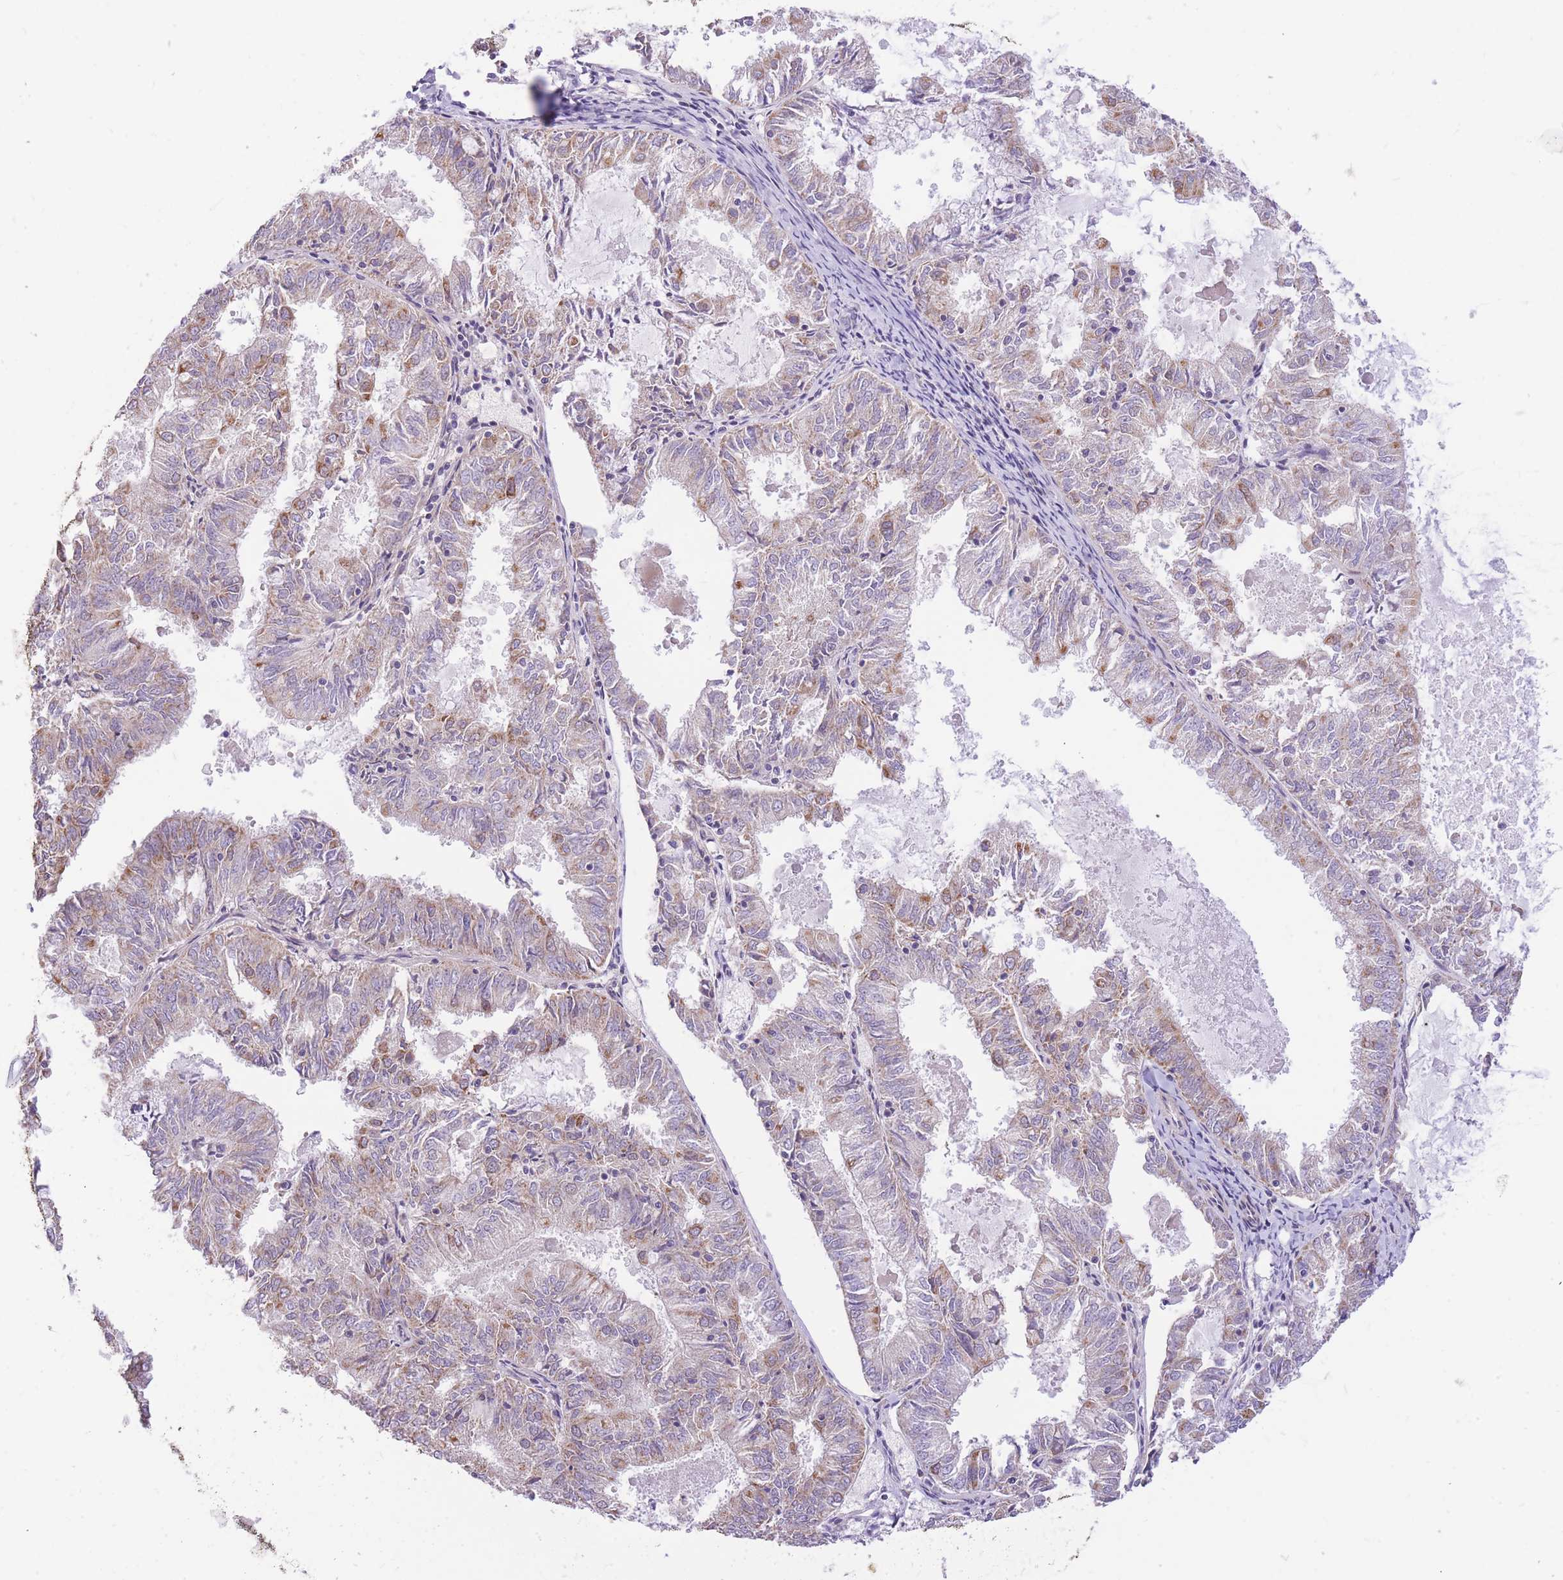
{"staining": {"intensity": "weak", "quantity": "<25%", "location": "cytoplasmic/membranous"}, "tissue": "endometrial cancer", "cell_type": "Tumor cells", "image_type": "cancer", "snomed": [{"axis": "morphology", "description": "Adenocarcinoma, NOS"}, {"axis": "topography", "description": "Endometrium"}], "caption": "An image of endometrial cancer stained for a protein shows no brown staining in tumor cells. (IHC, brightfield microscopy, high magnification).", "gene": "MINDY2", "patient": {"sex": "female", "age": 57}}